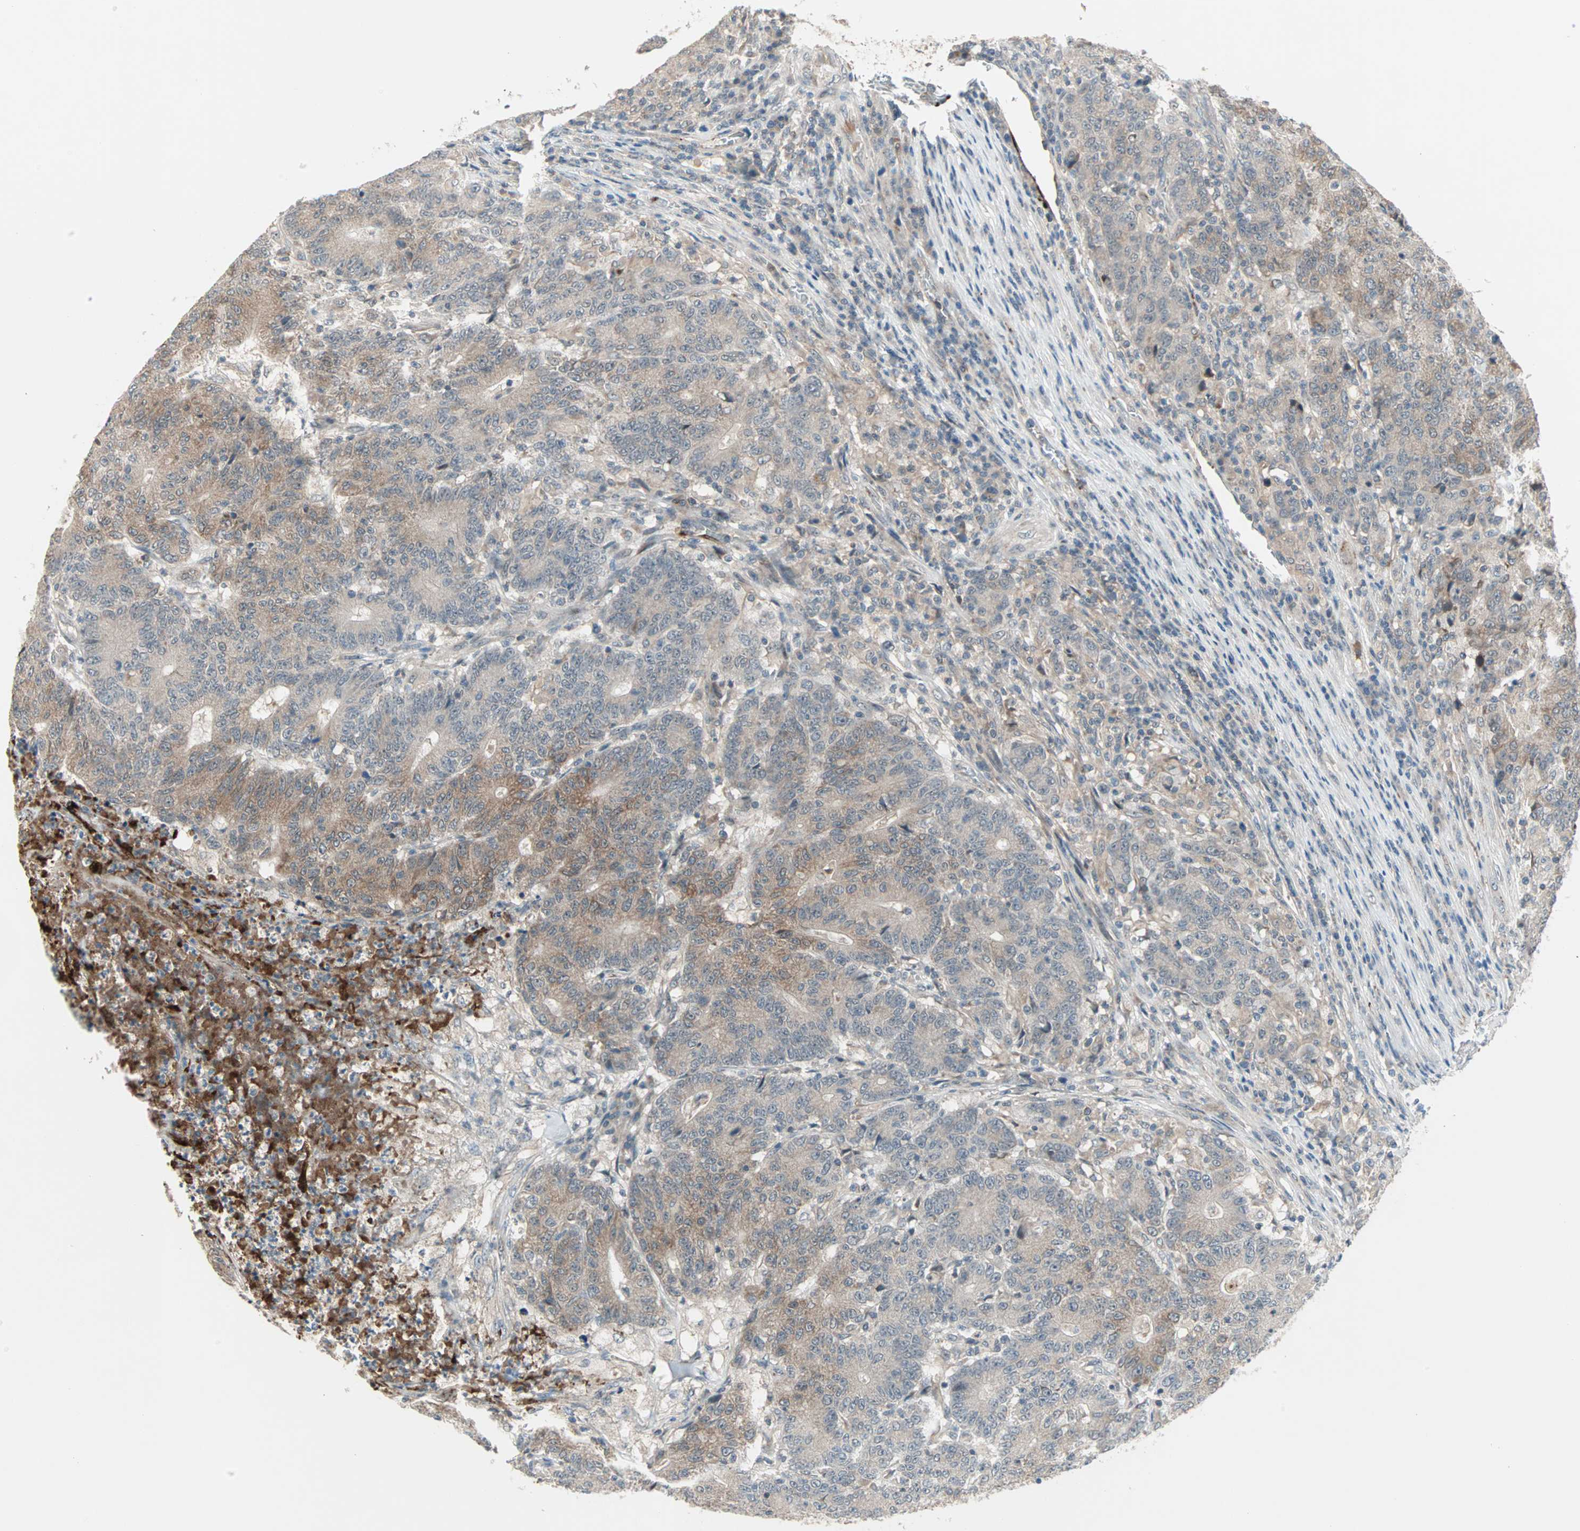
{"staining": {"intensity": "weak", "quantity": "25%-75%", "location": "cytoplasmic/membranous"}, "tissue": "colorectal cancer", "cell_type": "Tumor cells", "image_type": "cancer", "snomed": [{"axis": "morphology", "description": "Normal tissue, NOS"}, {"axis": "morphology", "description": "Adenocarcinoma, NOS"}, {"axis": "topography", "description": "Colon"}], "caption": "Immunohistochemistry staining of colorectal cancer (adenocarcinoma), which displays low levels of weak cytoplasmic/membranous expression in about 25%-75% of tumor cells indicating weak cytoplasmic/membranous protein staining. The staining was performed using DAB (3,3'-diaminobenzidine) (brown) for protein detection and nuclei were counterstained in hematoxylin (blue).", "gene": "PROS1", "patient": {"sex": "female", "age": 75}}